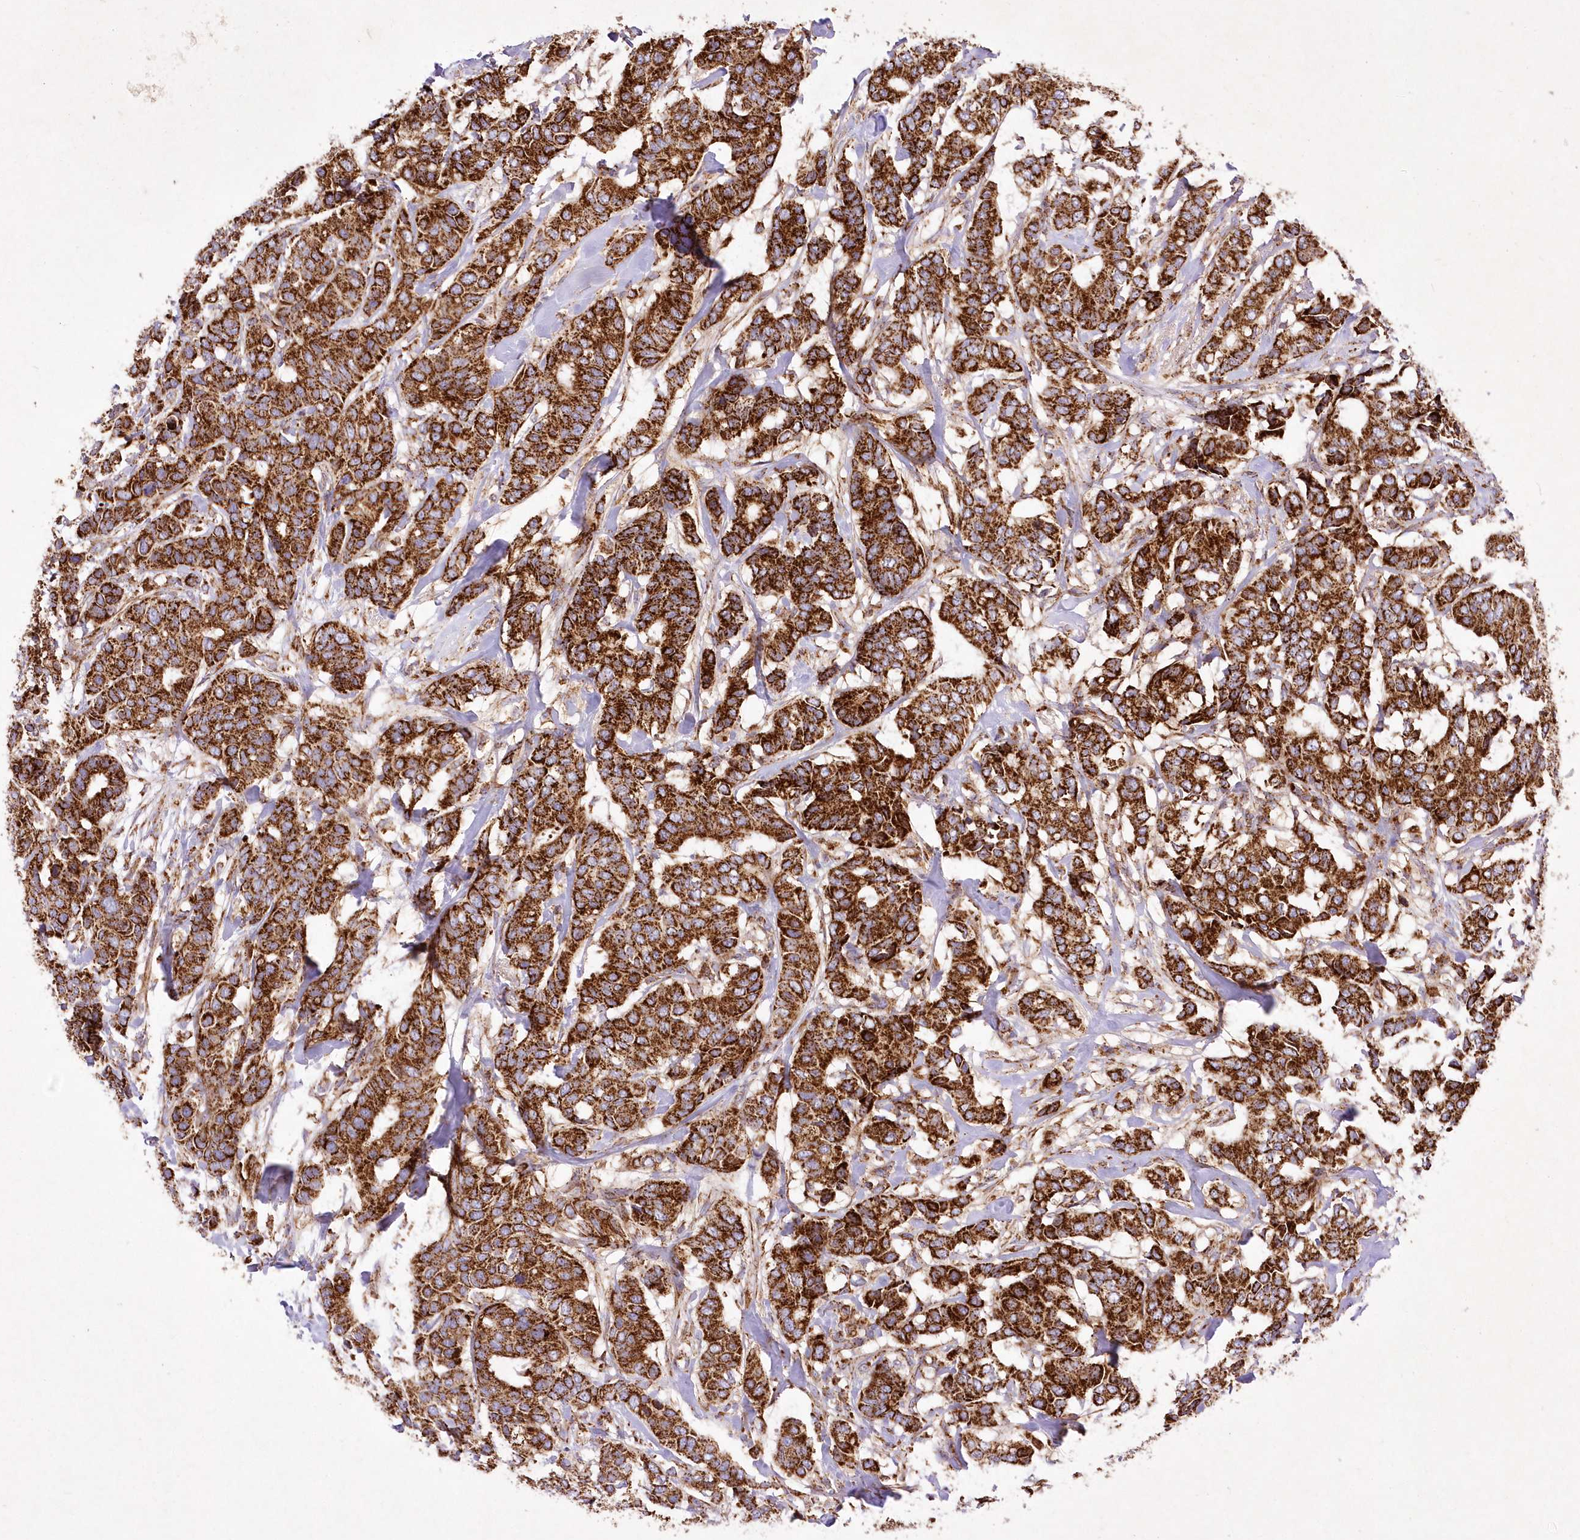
{"staining": {"intensity": "strong", "quantity": ">75%", "location": "cytoplasmic/membranous"}, "tissue": "breast cancer", "cell_type": "Tumor cells", "image_type": "cancer", "snomed": [{"axis": "morphology", "description": "Duct carcinoma"}, {"axis": "topography", "description": "Breast"}], "caption": "A brown stain highlights strong cytoplasmic/membranous staining of a protein in human breast intraductal carcinoma tumor cells.", "gene": "ASNSD1", "patient": {"sex": "female", "age": 87}}